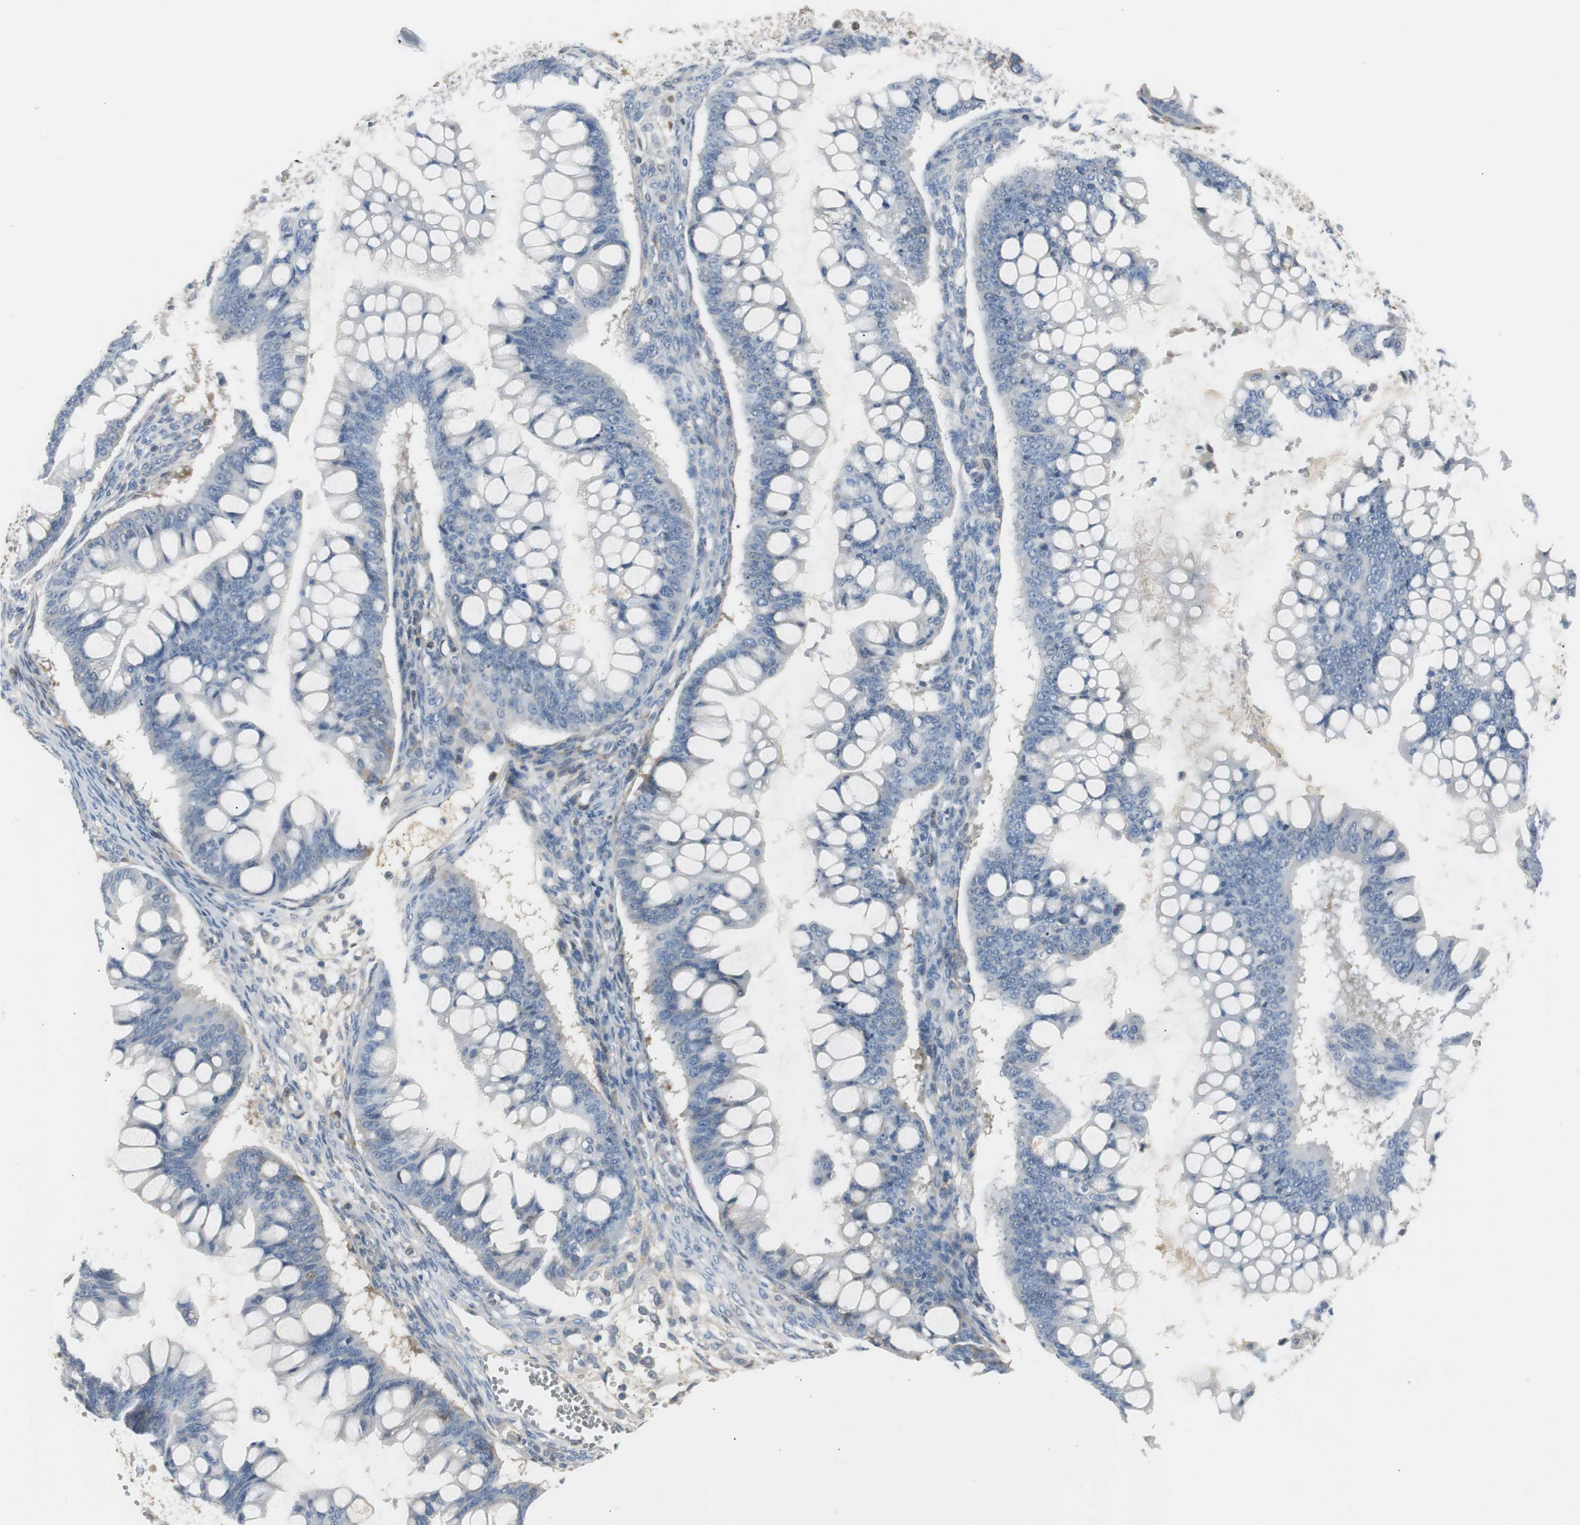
{"staining": {"intensity": "negative", "quantity": "none", "location": "none"}, "tissue": "ovarian cancer", "cell_type": "Tumor cells", "image_type": "cancer", "snomed": [{"axis": "morphology", "description": "Cystadenocarcinoma, mucinous, NOS"}, {"axis": "topography", "description": "Ovary"}], "caption": "This is an IHC image of human ovarian cancer. There is no positivity in tumor cells.", "gene": "SERPINF1", "patient": {"sex": "female", "age": 73}}